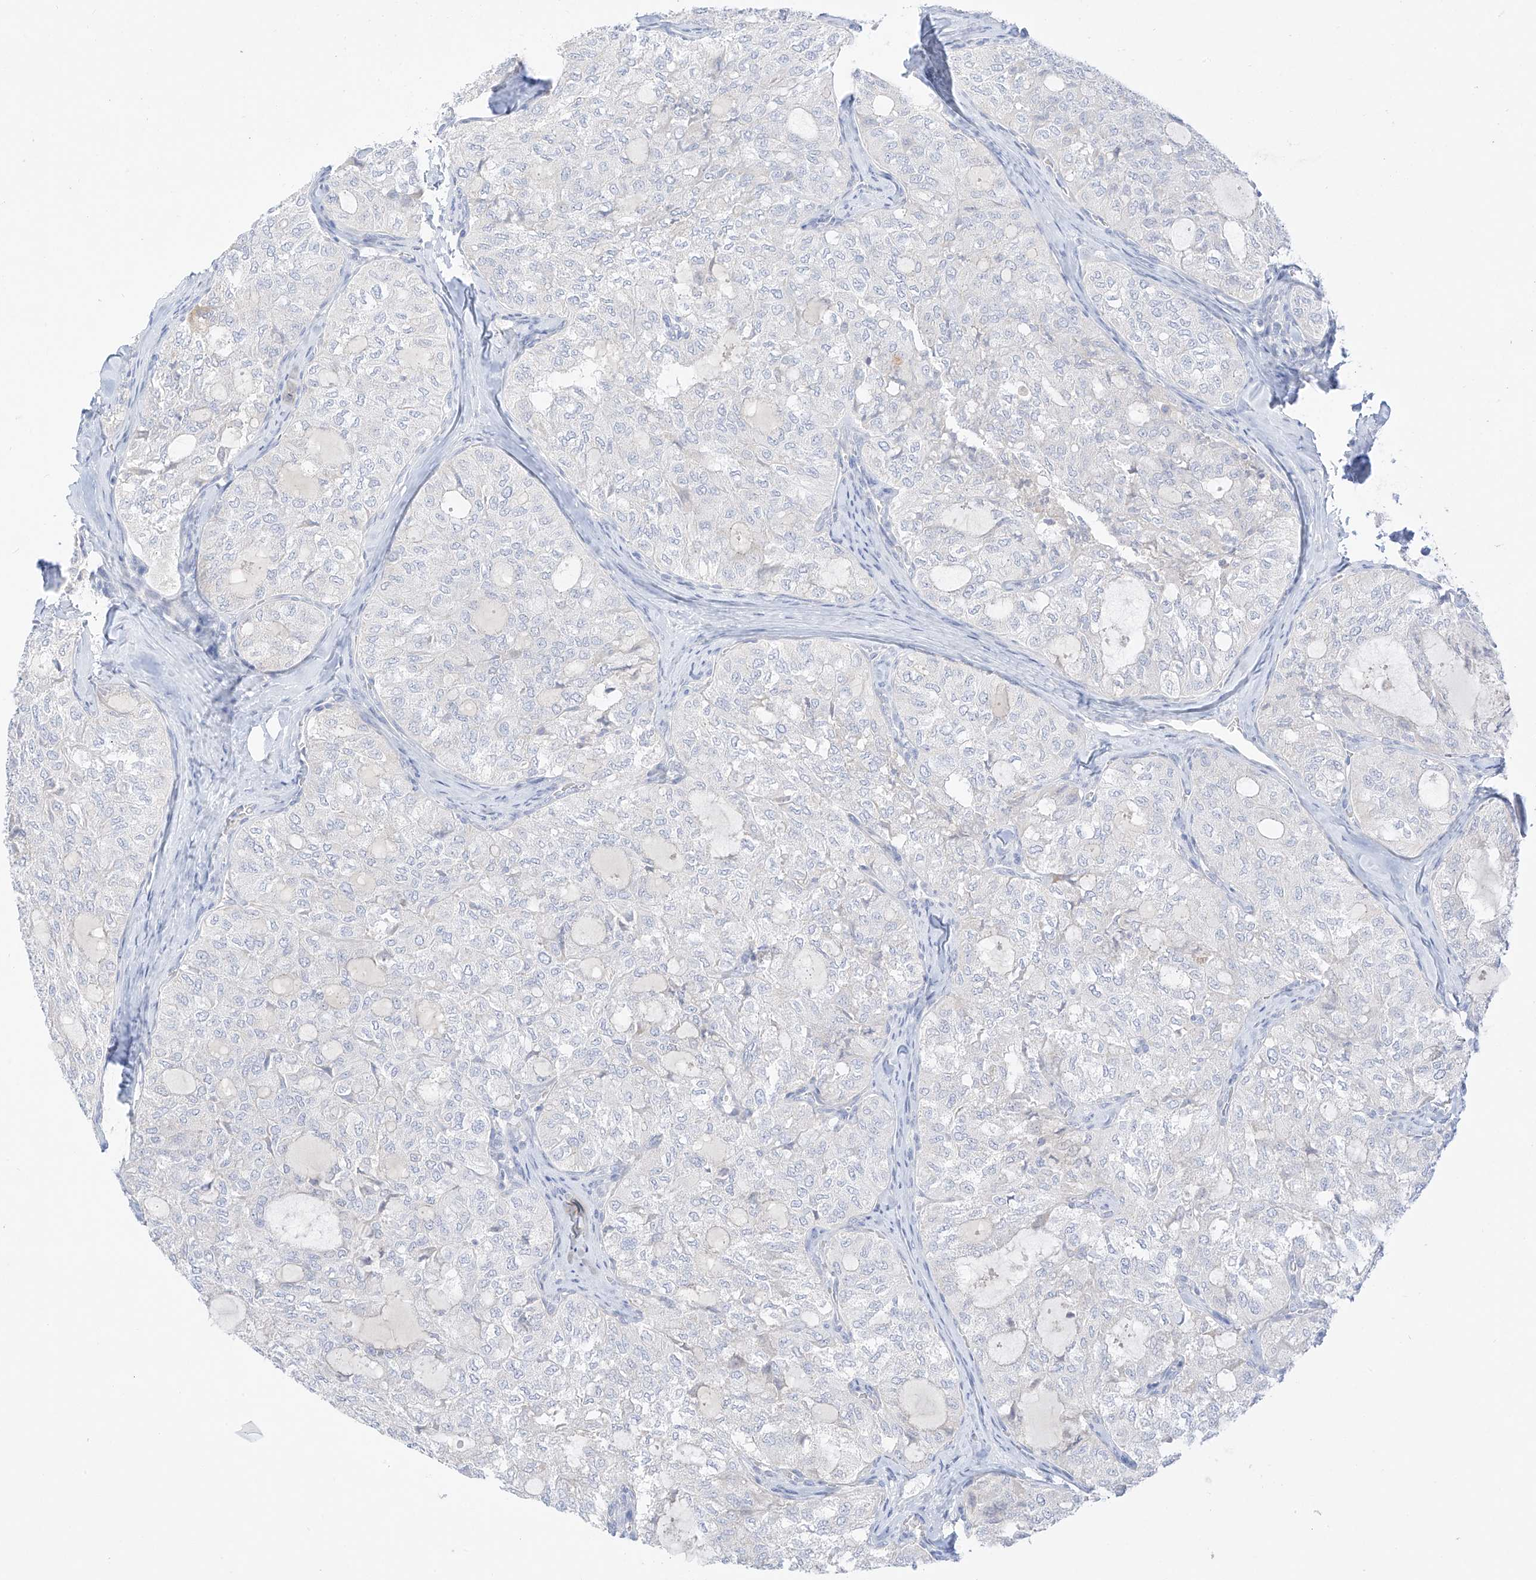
{"staining": {"intensity": "negative", "quantity": "none", "location": "none"}, "tissue": "thyroid cancer", "cell_type": "Tumor cells", "image_type": "cancer", "snomed": [{"axis": "morphology", "description": "Follicular adenoma carcinoma, NOS"}, {"axis": "topography", "description": "Thyroid gland"}], "caption": "Image shows no protein positivity in tumor cells of thyroid cancer tissue.", "gene": "ST3GAL5", "patient": {"sex": "male", "age": 75}}